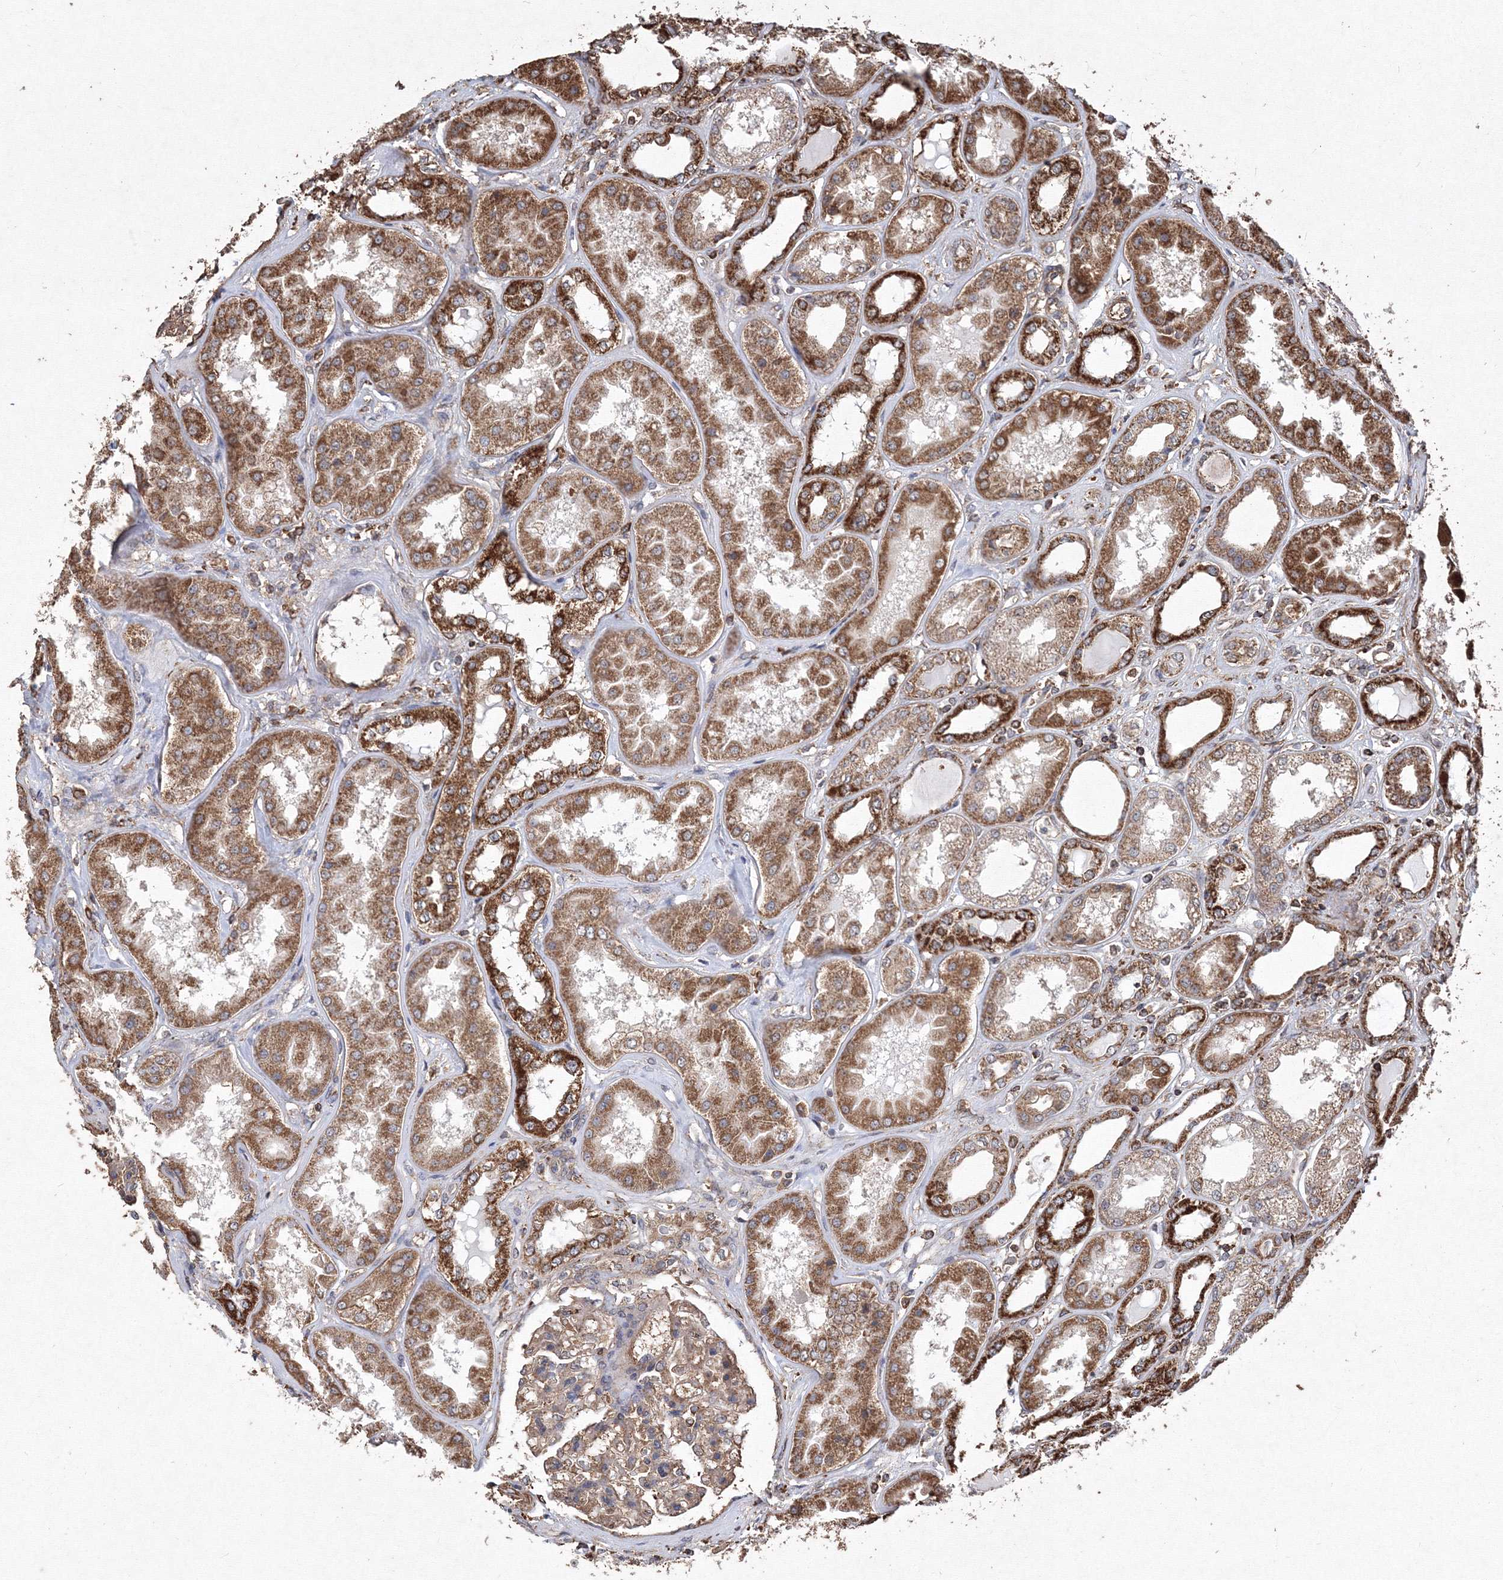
{"staining": {"intensity": "moderate", "quantity": ">75%", "location": "cytoplasmic/membranous"}, "tissue": "kidney", "cell_type": "Cells in glomeruli", "image_type": "normal", "snomed": [{"axis": "morphology", "description": "Normal tissue, NOS"}, {"axis": "topography", "description": "Kidney"}], "caption": "Kidney stained with immunohistochemistry shows moderate cytoplasmic/membranous expression in approximately >75% of cells in glomeruli.", "gene": "TMEM139", "patient": {"sex": "female", "age": 56}}